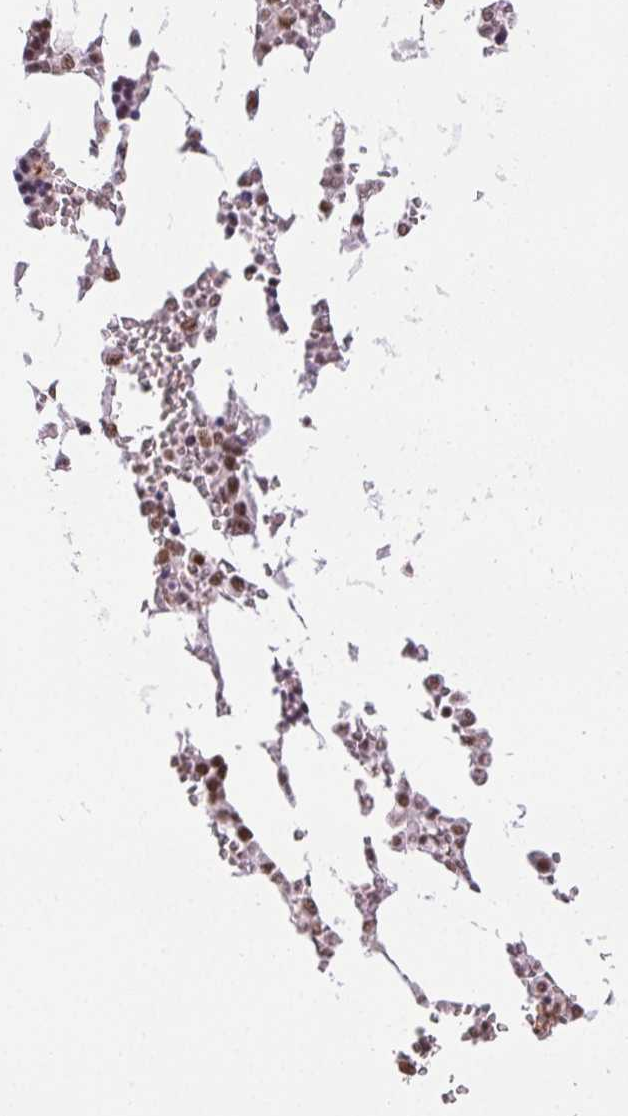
{"staining": {"intensity": "moderate", "quantity": "25%-75%", "location": "nuclear"}, "tissue": "bone marrow", "cell_type": "Hematopoietic cells", "image_type": "normal", "snomed": [{"axis": "morphology", "description": "Normal tissue, NOS"}, {"axis": "topography", "description": "Bone marrow"}], "caption": "Protein staining demonstrates moderate nuclear staining in approximately 25%-75% of hematopoietic cells in benign bone marrow.", "gene": "IK", "patient": {"sex": "female", "age": 72}}